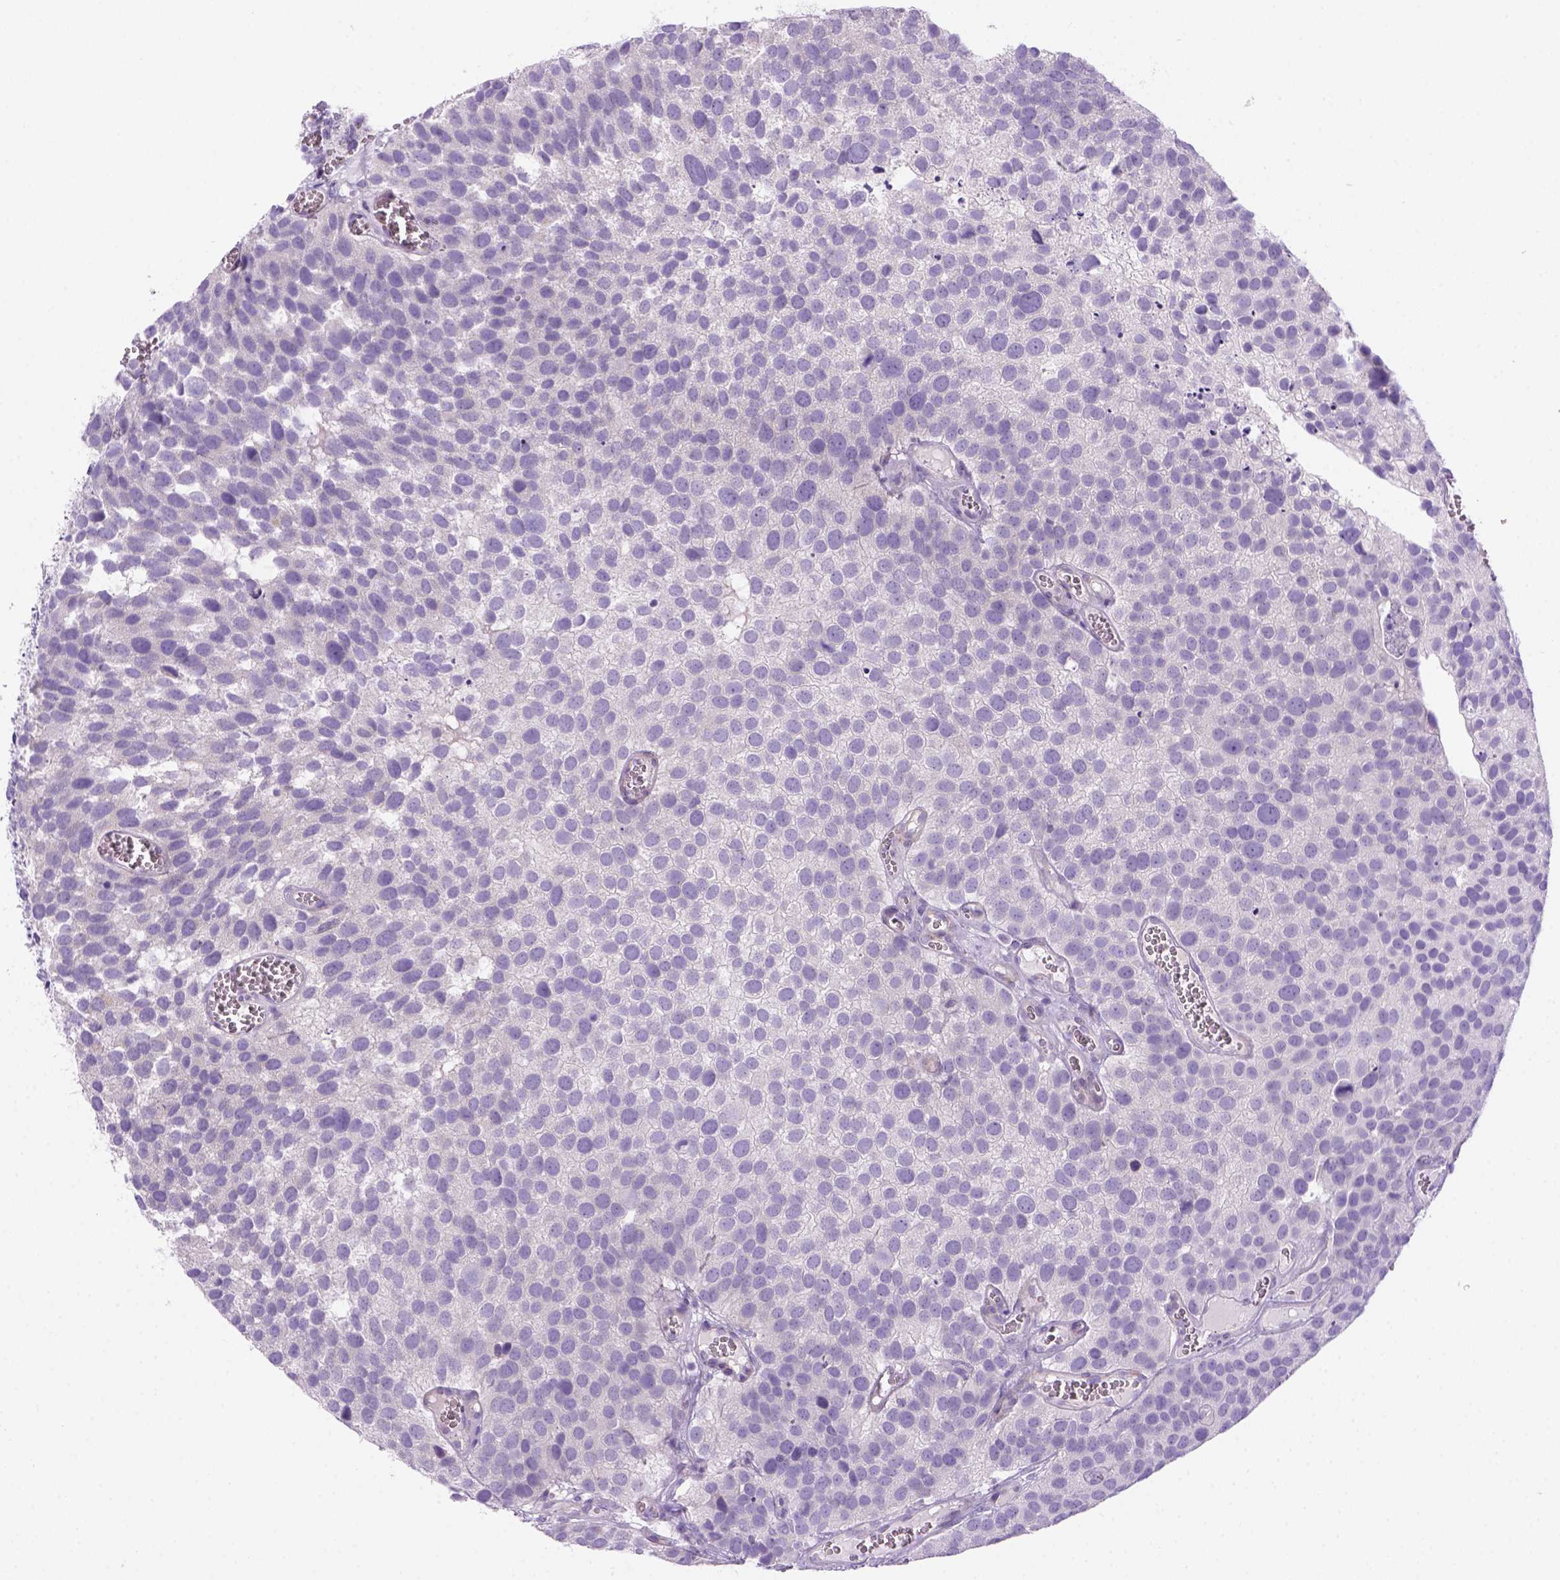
{"staining": {"intensity": "negative", "quantity": "none", "location": "none"}, "tissue": "urothelial cancer", "cell_type": "Tumor cells", "image_type": "cancer", "snomed": [{"axis": "morphology", "description": "Urothelial carcinoma, Low grade"}, {"axis": "topography", "description": "Urinary bladder"}], "caption": "There is no significant expression in tumor cells of urothelial cancer. The staining is performed using DAB (3,3'-diaminobenzidine) brown chromogen with nuclei counter-stained in using hematoxylin.", "gene": "DNAH11", "patient": {"sex": "female", "age": 69}}